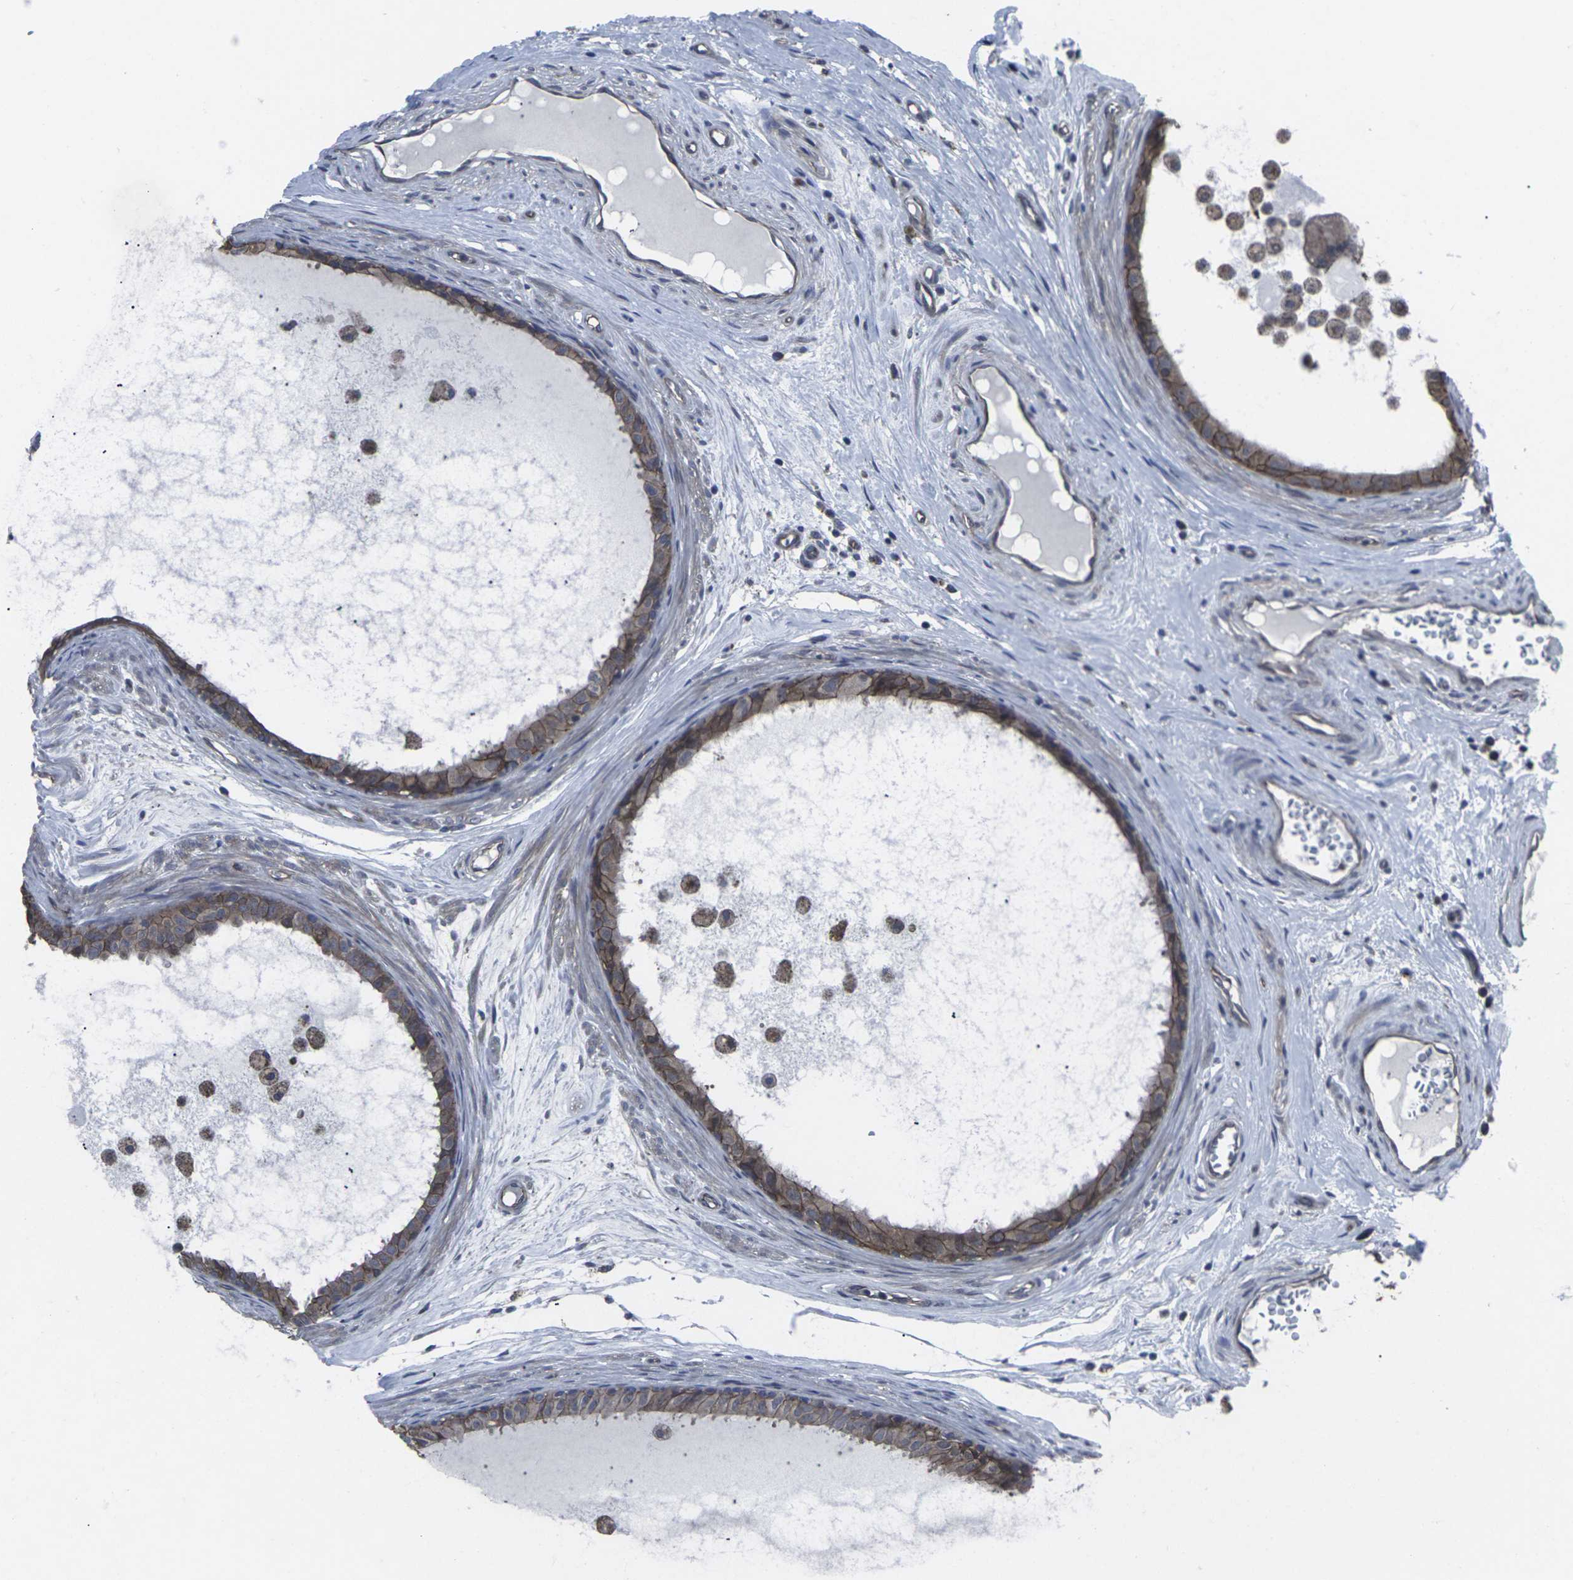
{"staining": {"intensity": "moderate", "quantity": ">75%", "location": "cytoplasmic/membranous"}, "tissue": "epididymis", "cell_type": "Glandular cells", "image_type": "normal", "snomed": [{"axis": "morphology", "description": "Normal tissue, NOS"}, {"axis": "morphology", "description": "Inflammation, NOS"}, {"axis": "topography", "description": "Epididymis"}], "caption": "Protein staining of normal epididymis demonstrates moderate cytoplasmic/membranous expression in about >75% of glandular cells.", "gene": "MAPKAPK2", "patient": {"sex": "male", "age": 85}}